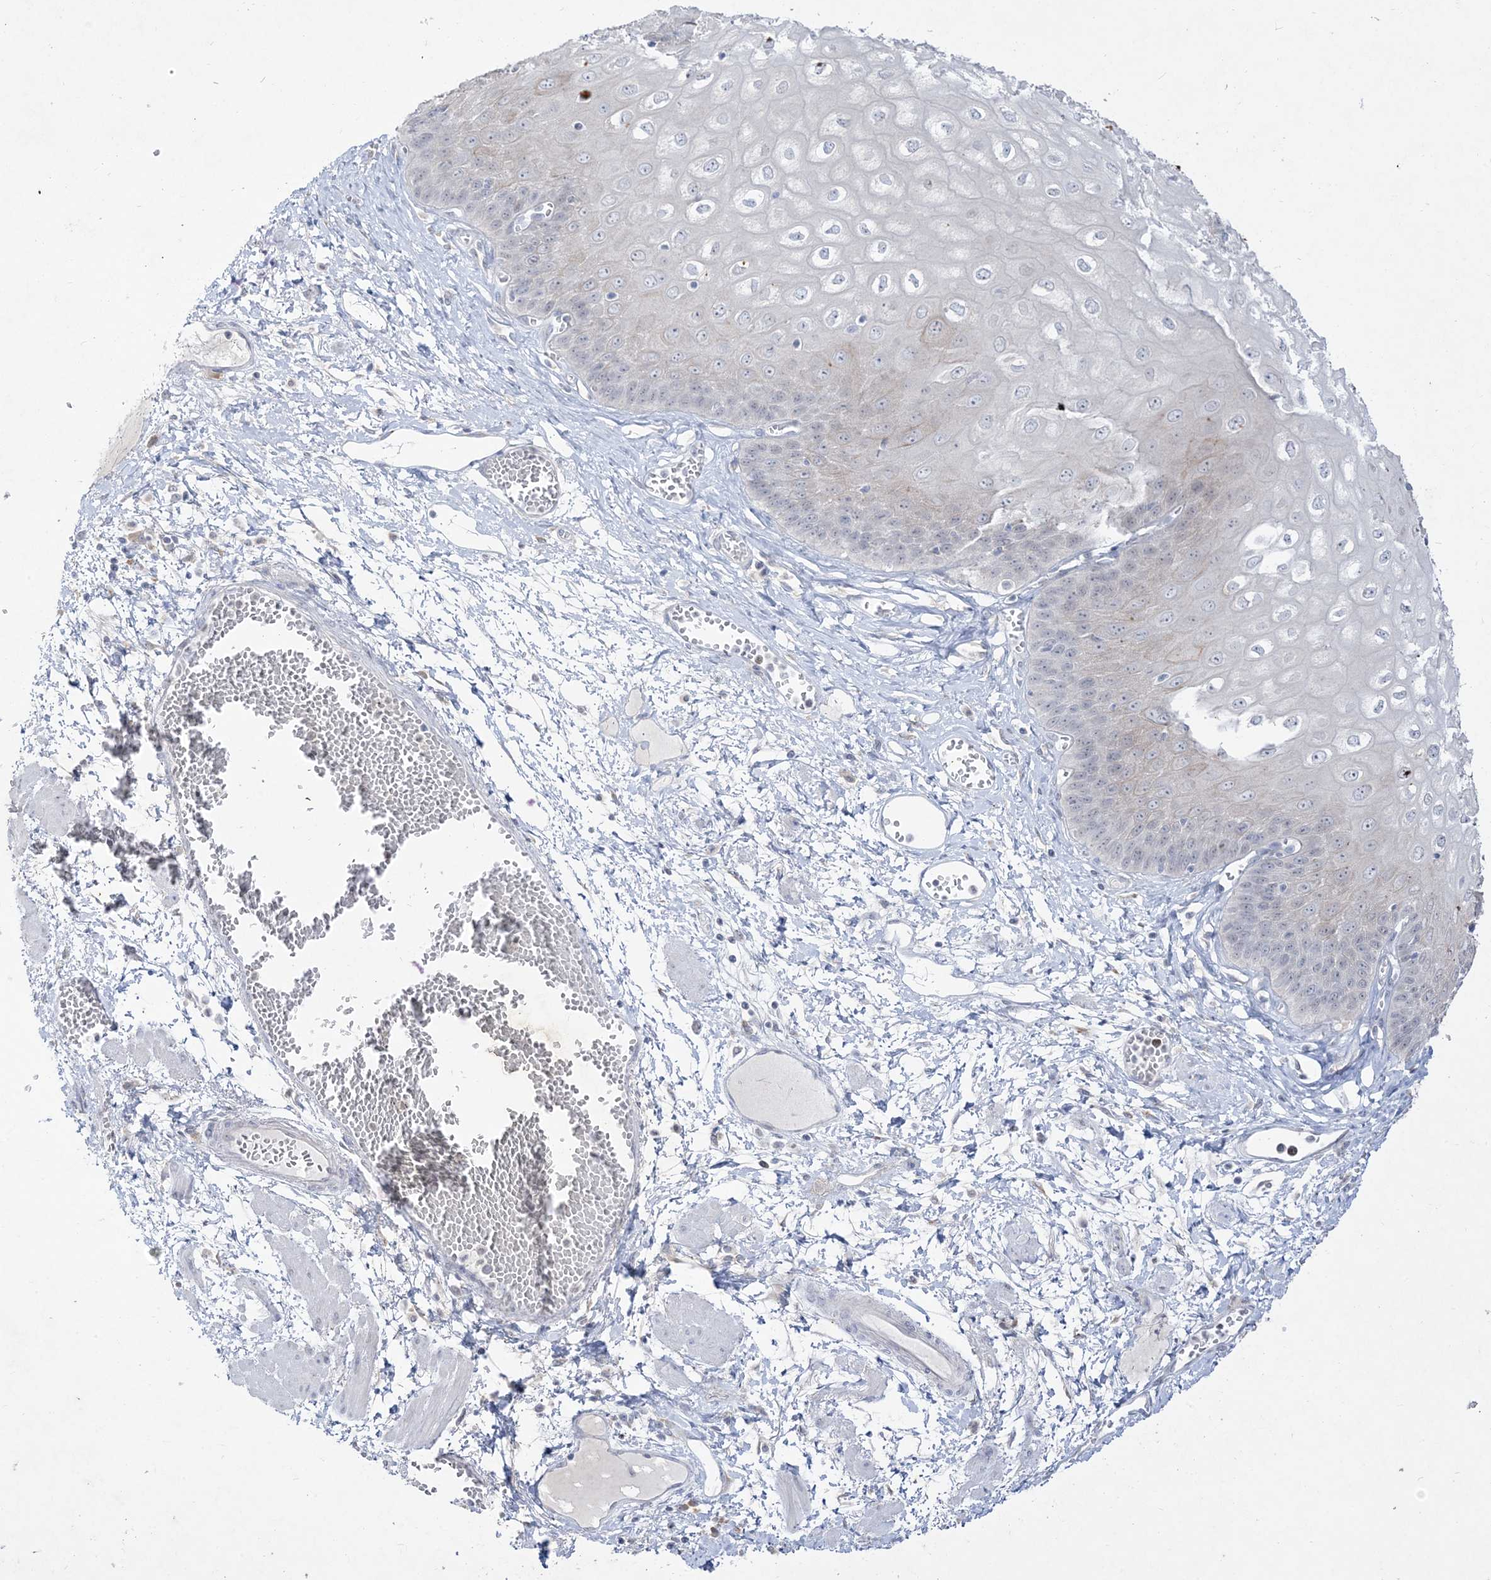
{"staining": {"intensity": "weak", "quantity": "<25%", "location": "cytoplasmic/membranous"}, "tissue": "esophagus", "cell_type": "Squamous epithelial cells", "image_type": "normal", "snomed": [{"axis": "morphology", "description": "Normal tissue, NOS"}, {"axis": "topography", "description": "Esophagus"}], "caption": "DAB immunohistochemical staining of benign esophagus displays no significant expression in squamous epithelial cells. (Immunohistochemistry (ihc), brightfield microscopy, high magnification).", "gene": "LOXL3", "patient": {"sex": "male", "age": 60}}